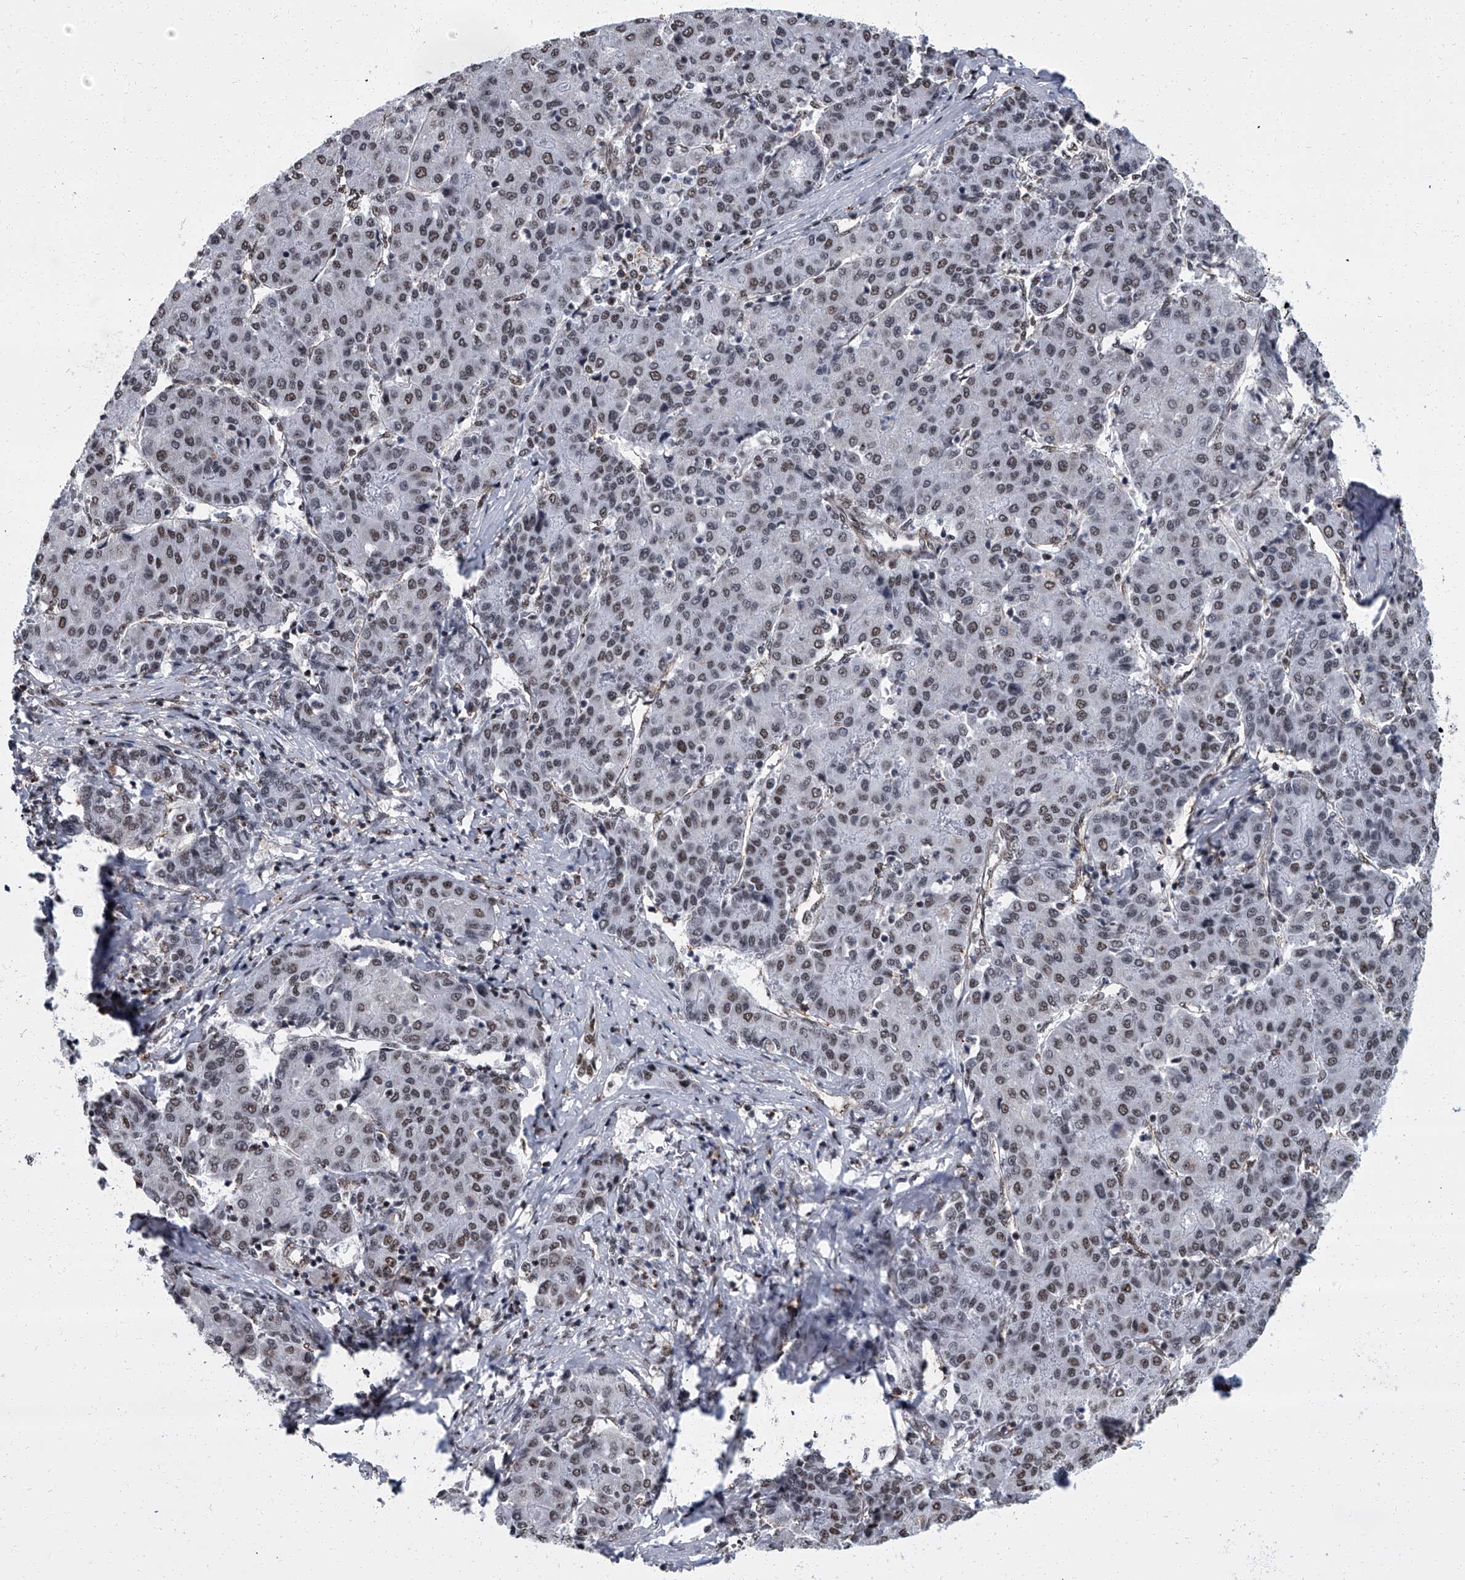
{"staining": {"intensity": "weak", "quantity": "25%-75%", "location": "nuclear"}, "tissue": "liver cancer", "cell_type": "Tumor cells", "image_type": "cancer", "snomed": [{"axis": "morphology", "description": "Carcinoma, Hepatocellular, NOS"}, {"axis": "topography", "description": "Liver"}], "caption": "Immunohistochemical staining of hepatocellular carcinoma (liver) shows low levels of weak nuclear positivity in approximately 25%-75% of tumor cells.", "gene": "ZNF518B", "patient": {"sex": "male", "age": 65}}